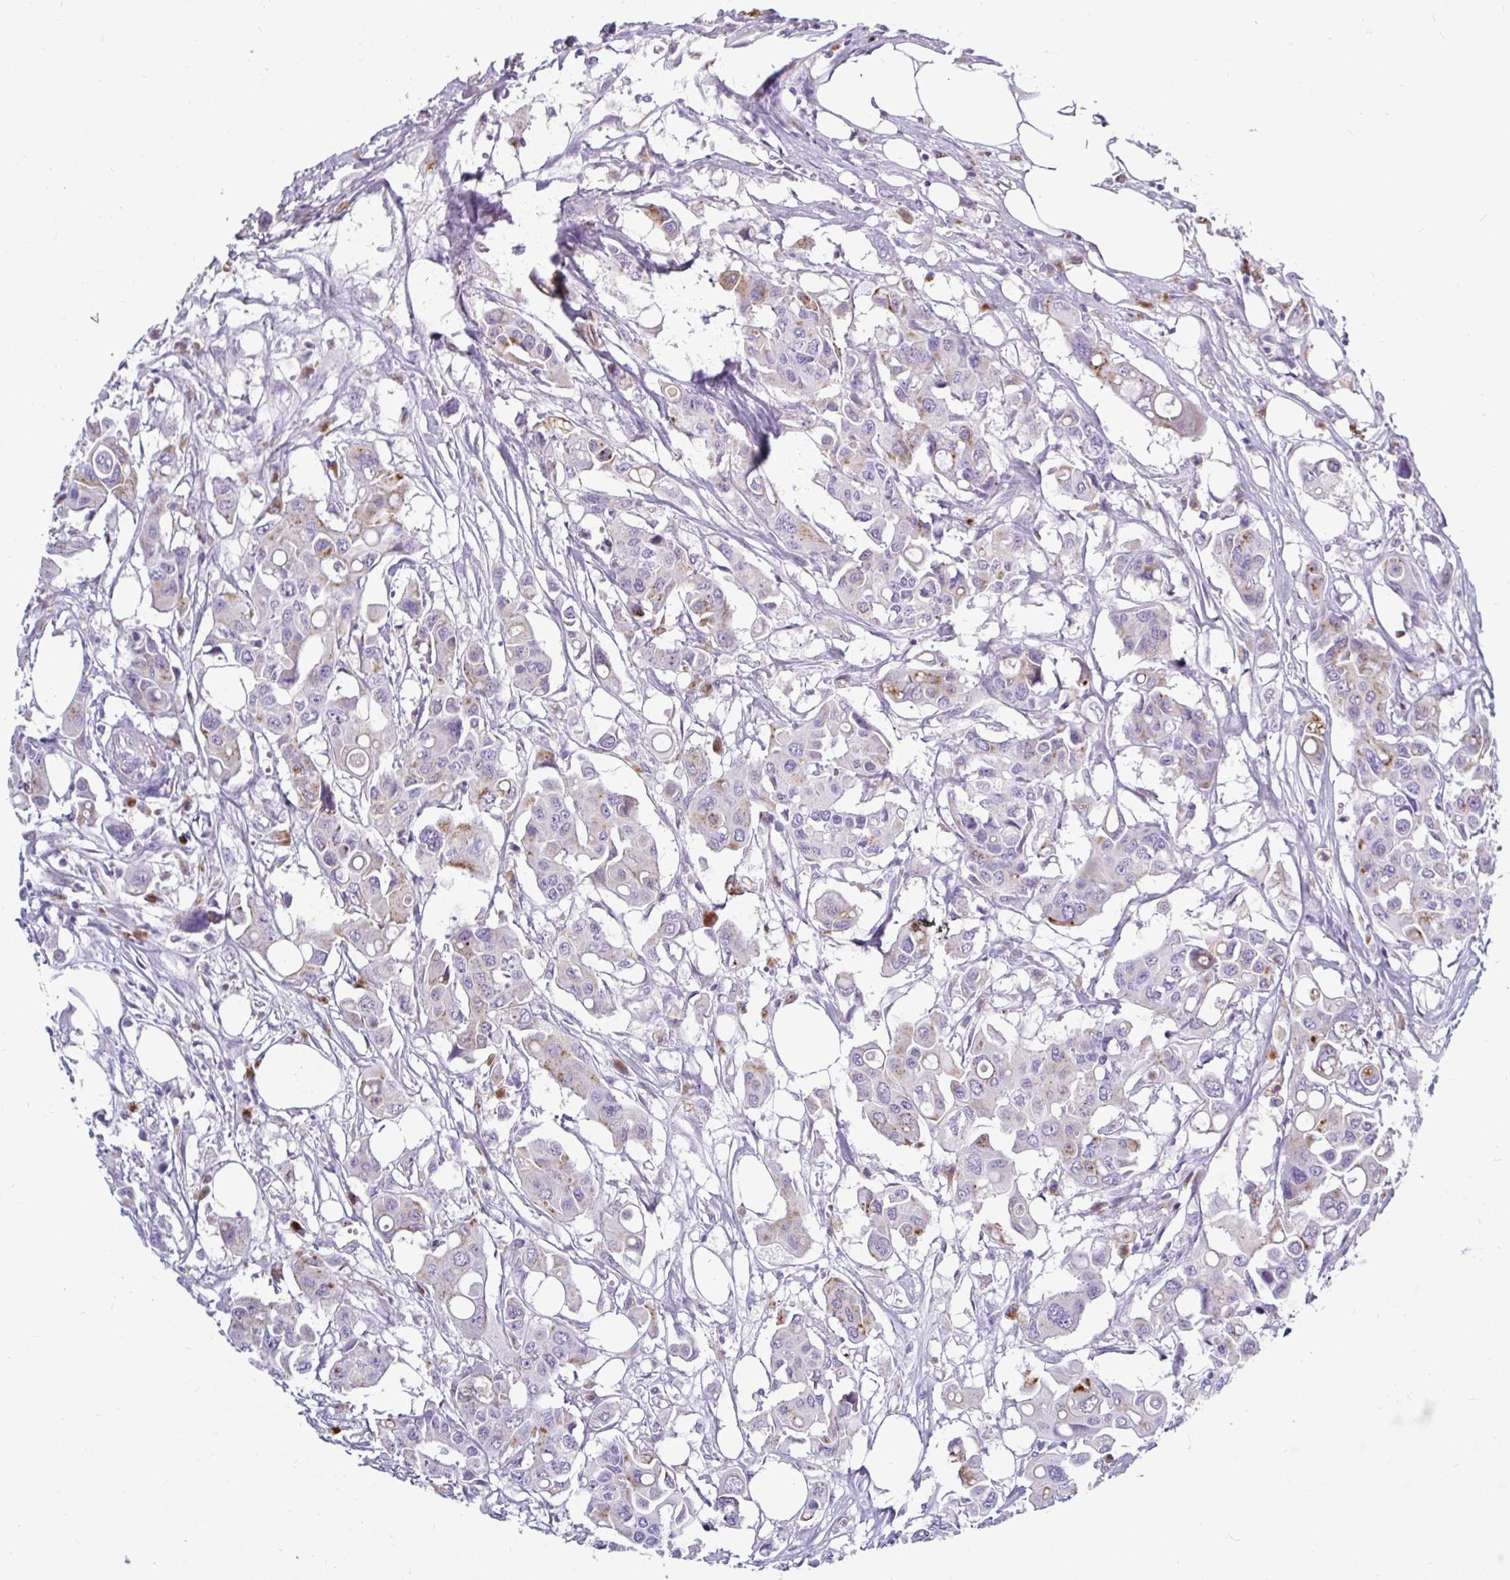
{"staining": {"intensity": "weak", "quantity": "<25%", "location": "cytoplasmic/membranous"}, "tissue": "colorectal cancer", "cell_type": "Tumor cells", "image_type": "cancer", "snomed": [{"axis": "morphology", "description": "Adenocarcinoma, NOS"}, {"axis": "topography", "description": "Colon"}], "caption": "DAB (3,3'-diaminobenzidine) immunohistochemical staining of human colorectal cancer shows no significant expression in tumor cells.", "gene": "CTSZ", "patient": {"sex": "male", "age": 77}}